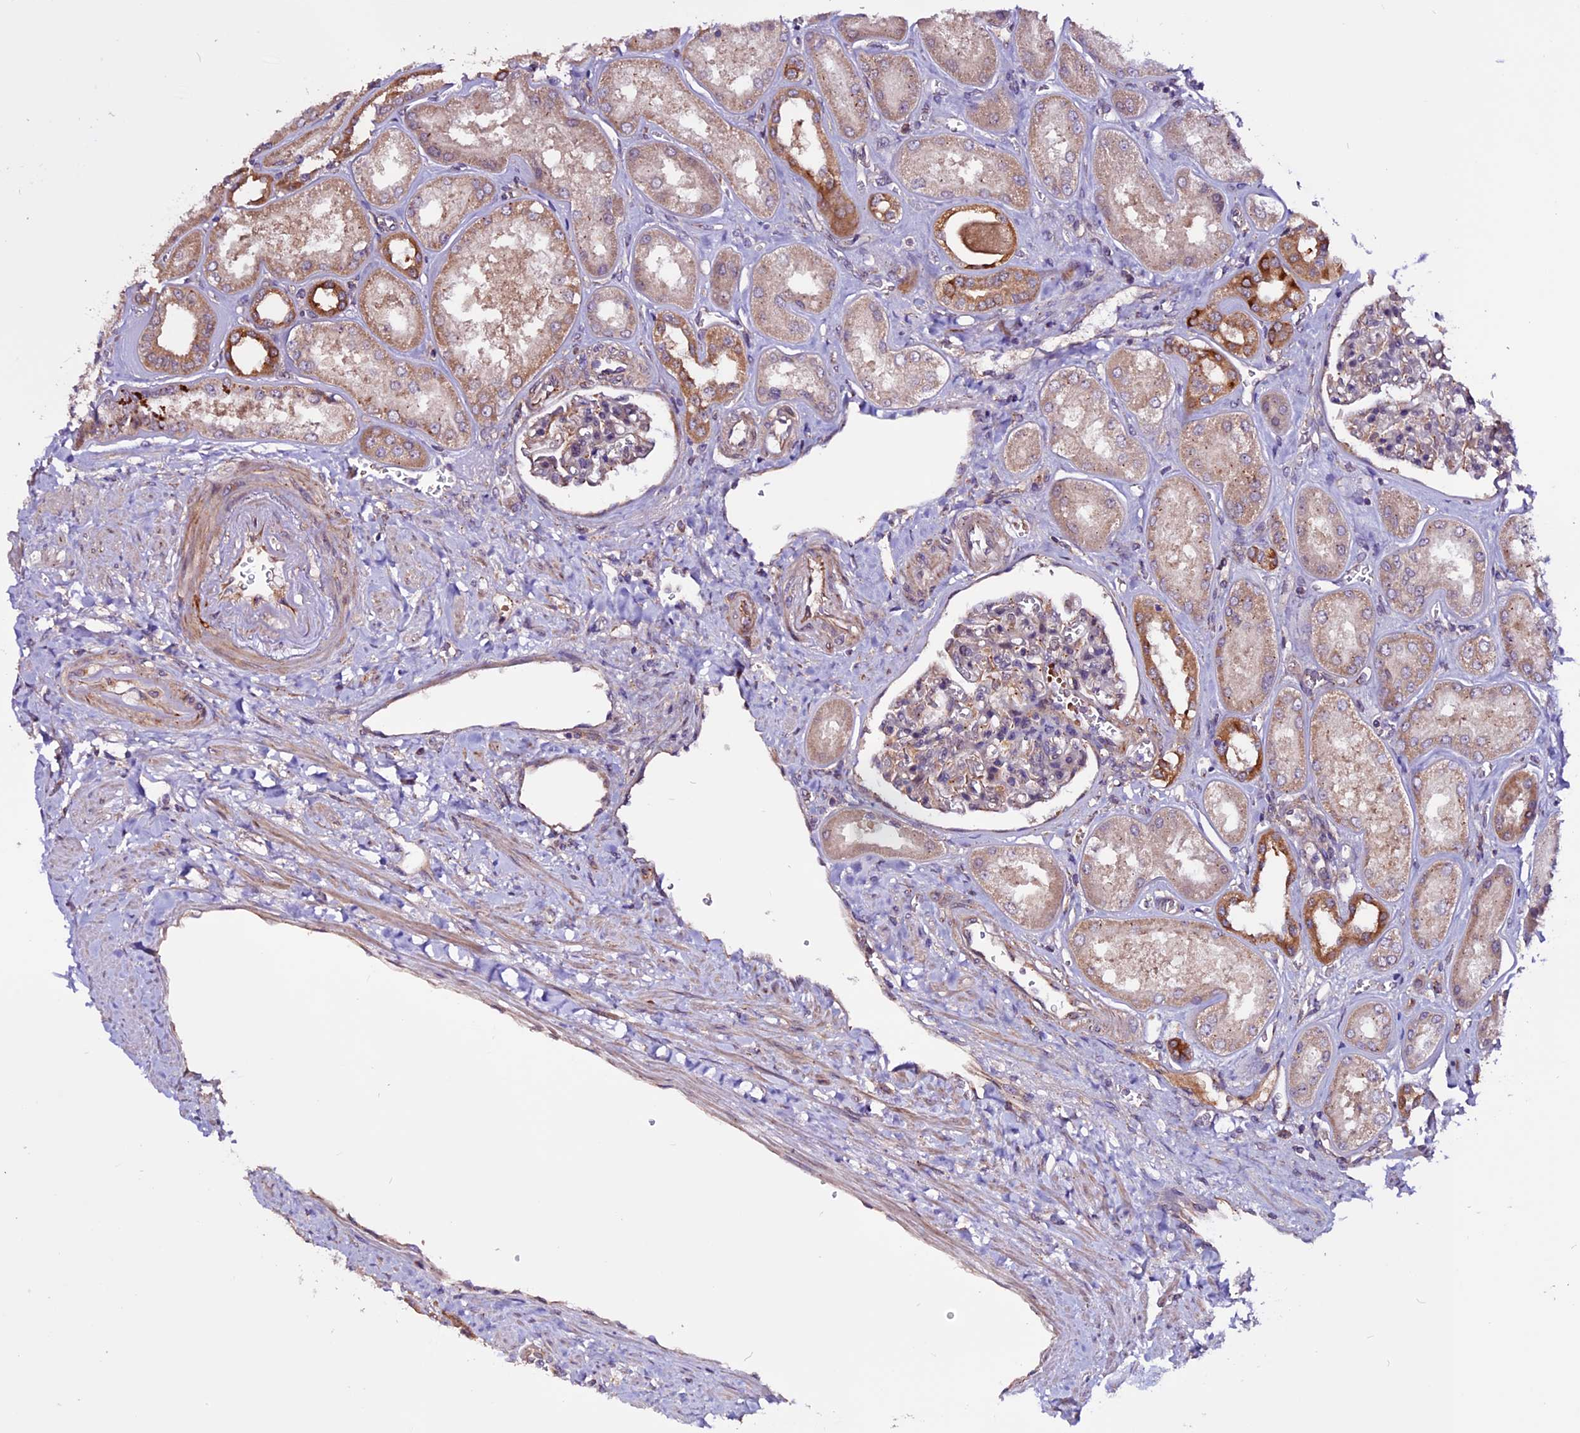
{"staining": {"intensity": "weak", "quantity": "25%-75%", "location": "cytoplasmic/membranous"}, "tissue": "kidney", "cell_type": "Cells in glomeruli", "image_type": "normal", "snomed": [{"axis": "morphology", "description": "Normal tissue, NOS"}, {"axis": "morphology", "description": "Adenocarcinoma, NOS"}, {"axis": "topography", "description": "Kidney"}], "caption": "This is an image of IHC staining of normal kidney, which shows weak expression in the cytoplasmic/membranous of cells in glomeruli.", "gene": "RINL", "patient": {"sex": "female", "age": 68}}